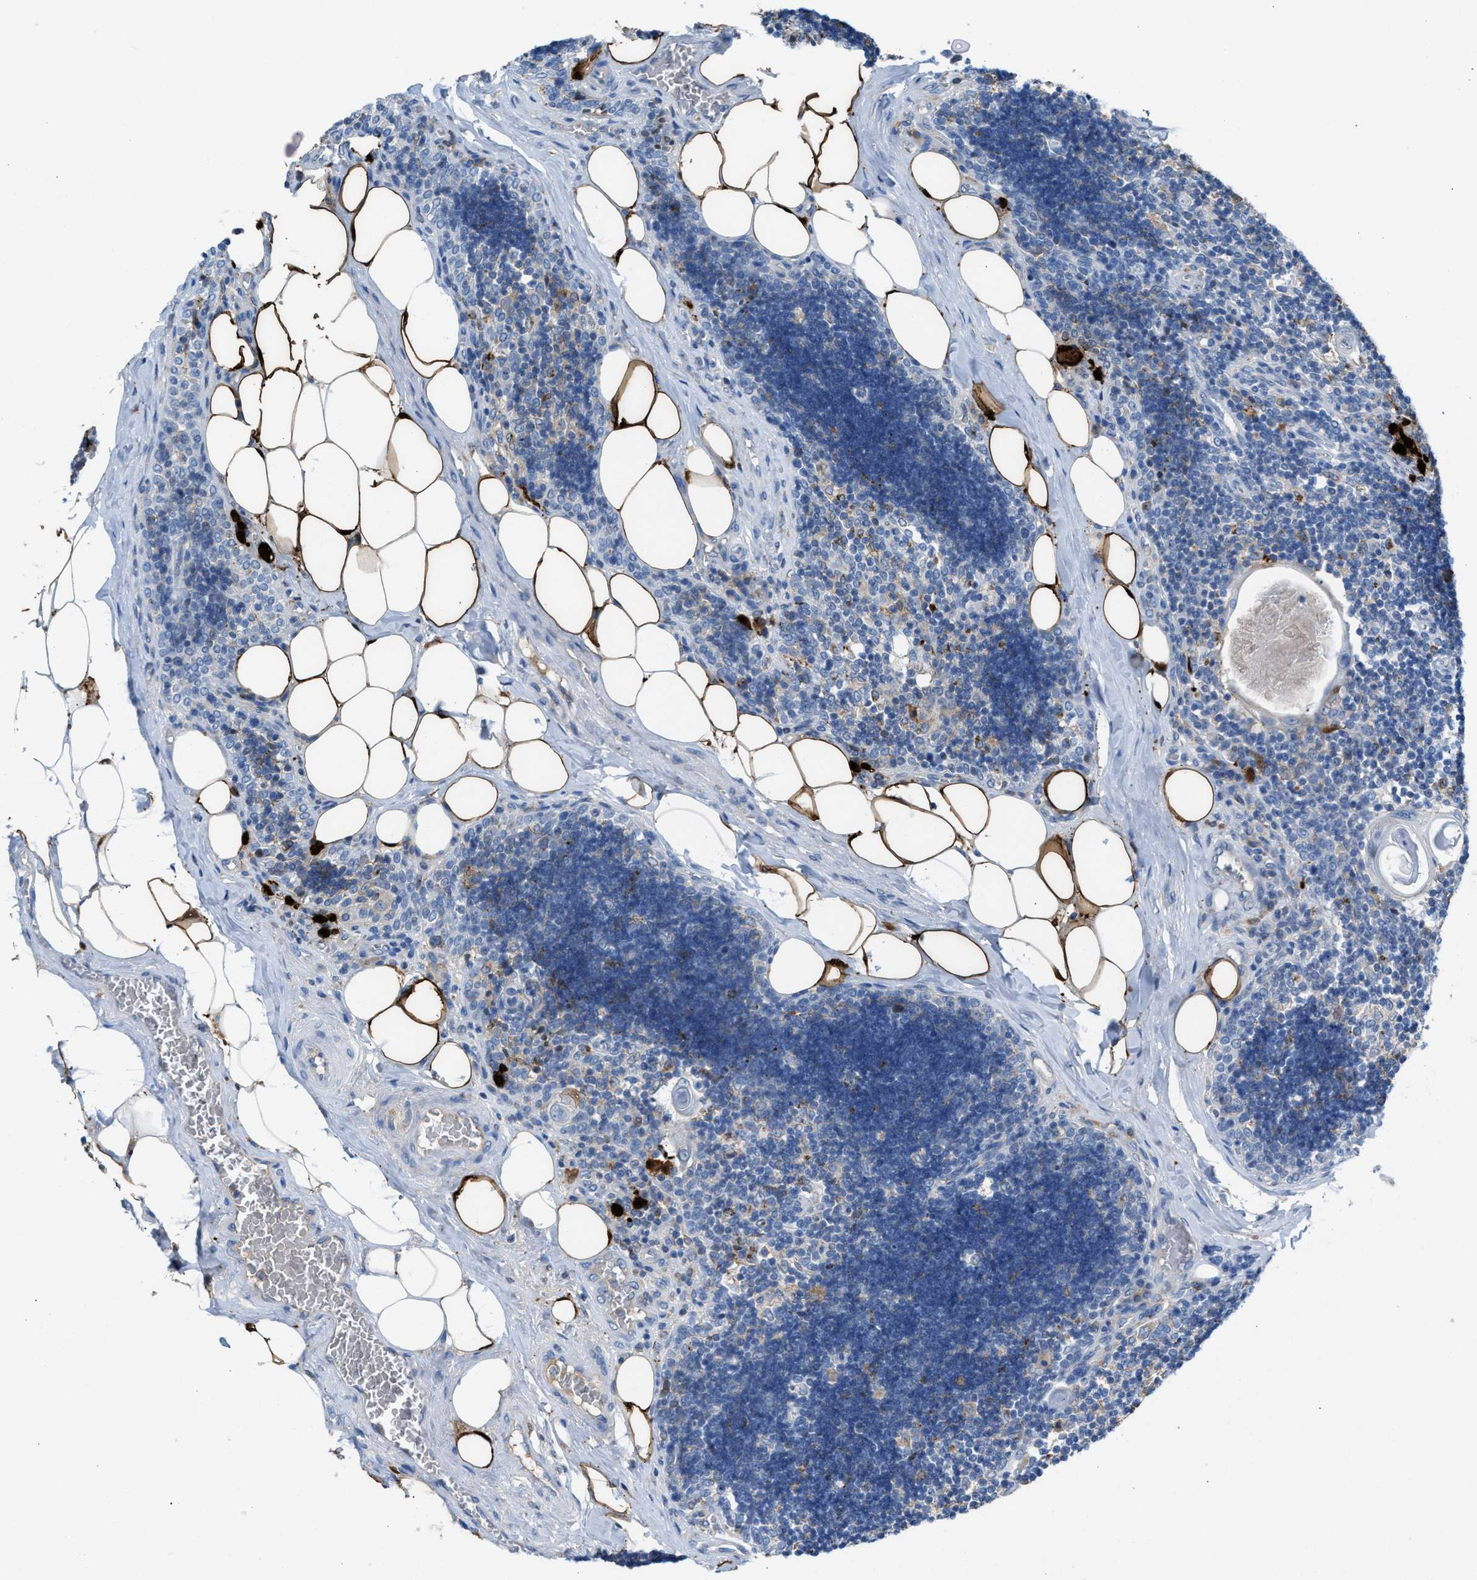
{"staining": {"intensity": "negative", "quantity": "none", "location": "none"}, "tissue": "lymph node", "cell_type": "Germinal center cells", "image_type": "normal", "snomed": [{"axis": "morphology", "description": "Normal tissue, NOS"}, {"axis": "topography", "description": "Lymph node"}], "caption": "The immunohistochemistry micrograph has no significant staining in germinal center cells of lymph node. The staining was performed using DAB to visualize the protein expression in brown, while the nuclei were stained in blue with hematoxylin (Magnification: 20x).", "gene": "CA3", "patient": {"sex": "male", "age": 33}}